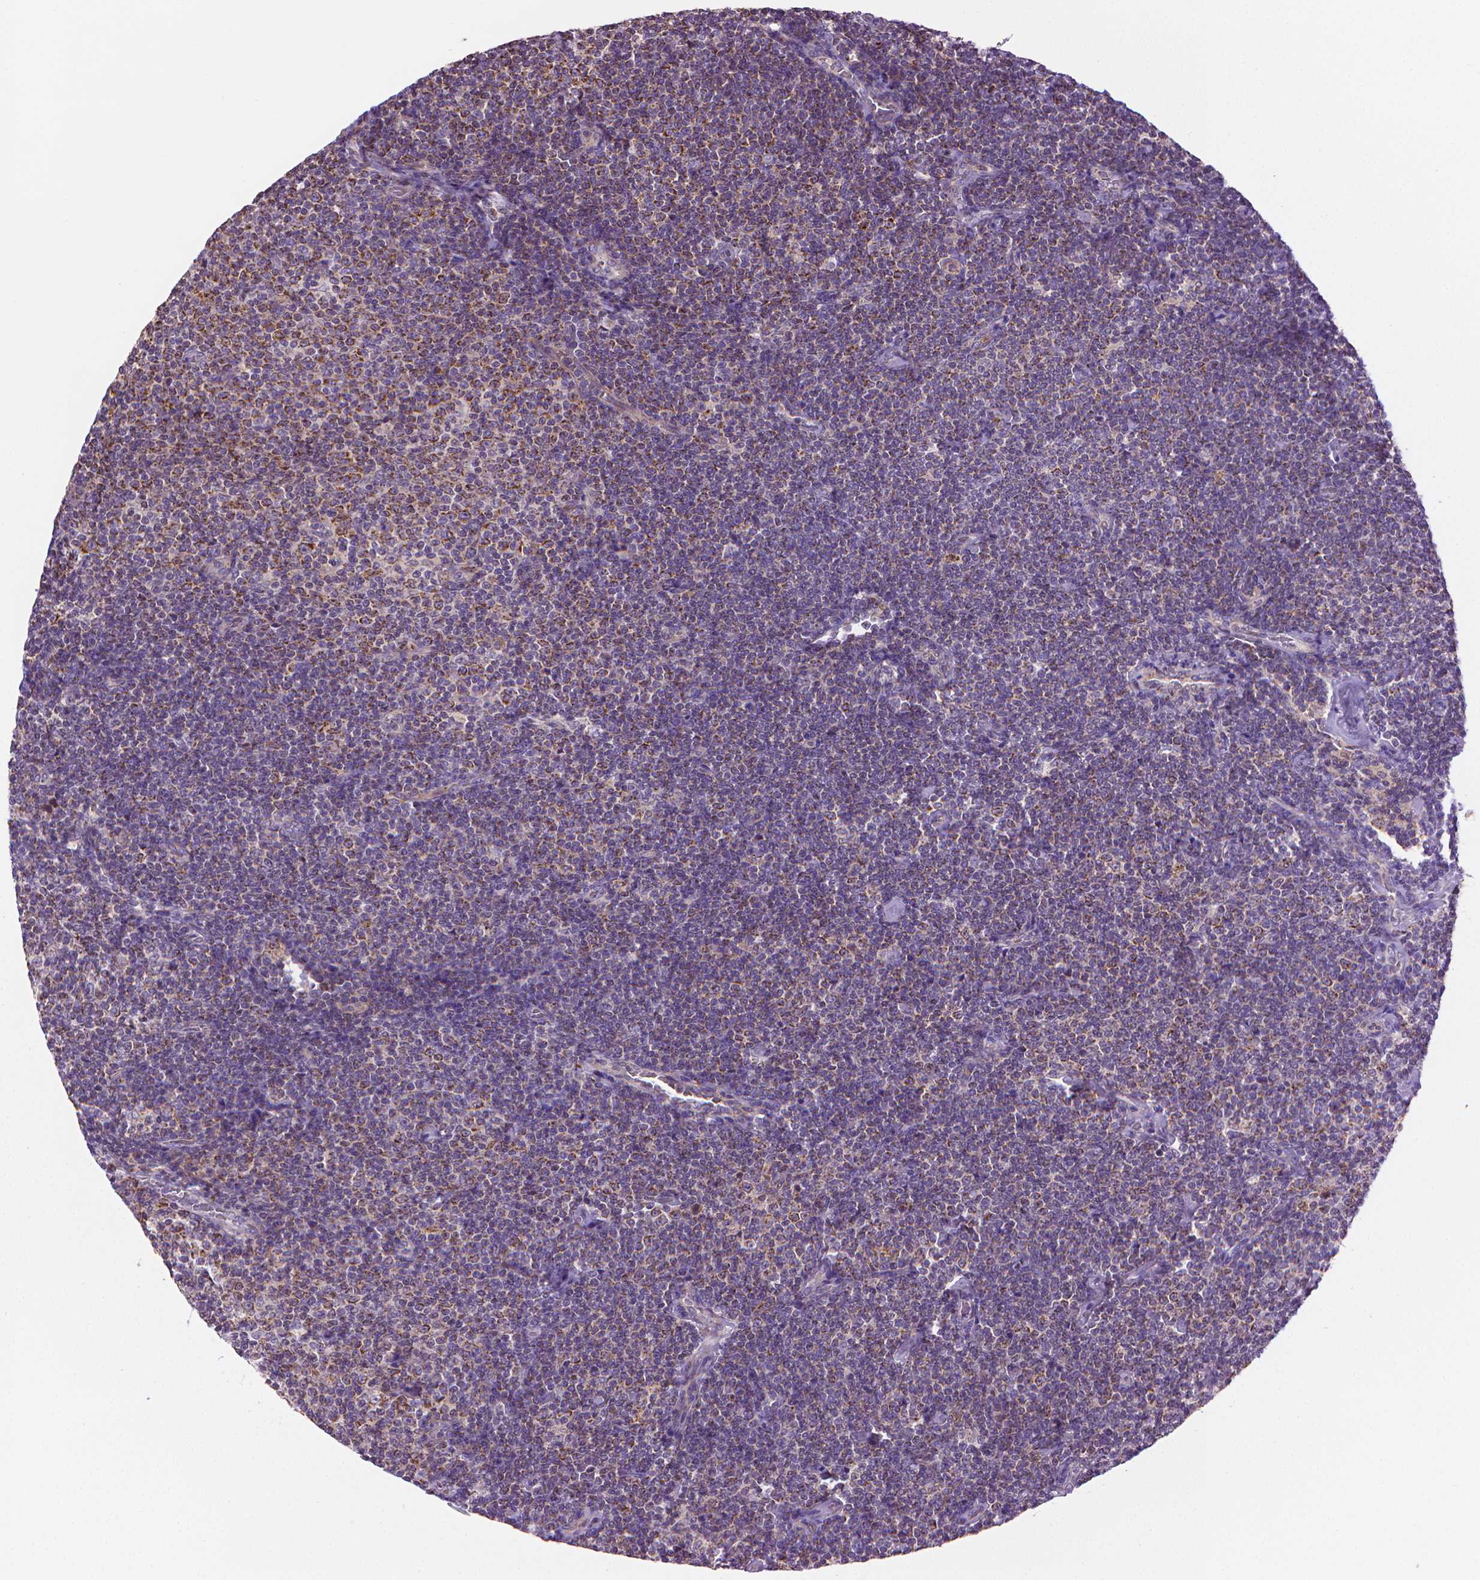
{"staining": {"intensity": "moderate", "quantity": "25%-75%", "location": "cytoplasmic/membranous"}, "tissue": "lymphoma", "cell_type": "Tumor cells", "image_type": "cancer", "snomed": [{"axis": "morphology", "description": "Malignant lymphoma, non-Hodgkin's type, Low grade"}, {"axis": "topography", "description": "Lymph node"}], "caption": "Protein expression analysis of malignant lymphoma, non-Hodgkin's type (low-grade) shows moderate cytoplasmic/membranous expression in approximately 25%-75% of tumor cells. Using DAB (brown) and hematoxylin (blue) stains, captured at high magnification using brightfield microscopy.", "gene": "SLC51B", "patient": {"sex": "male", "age": 81}}